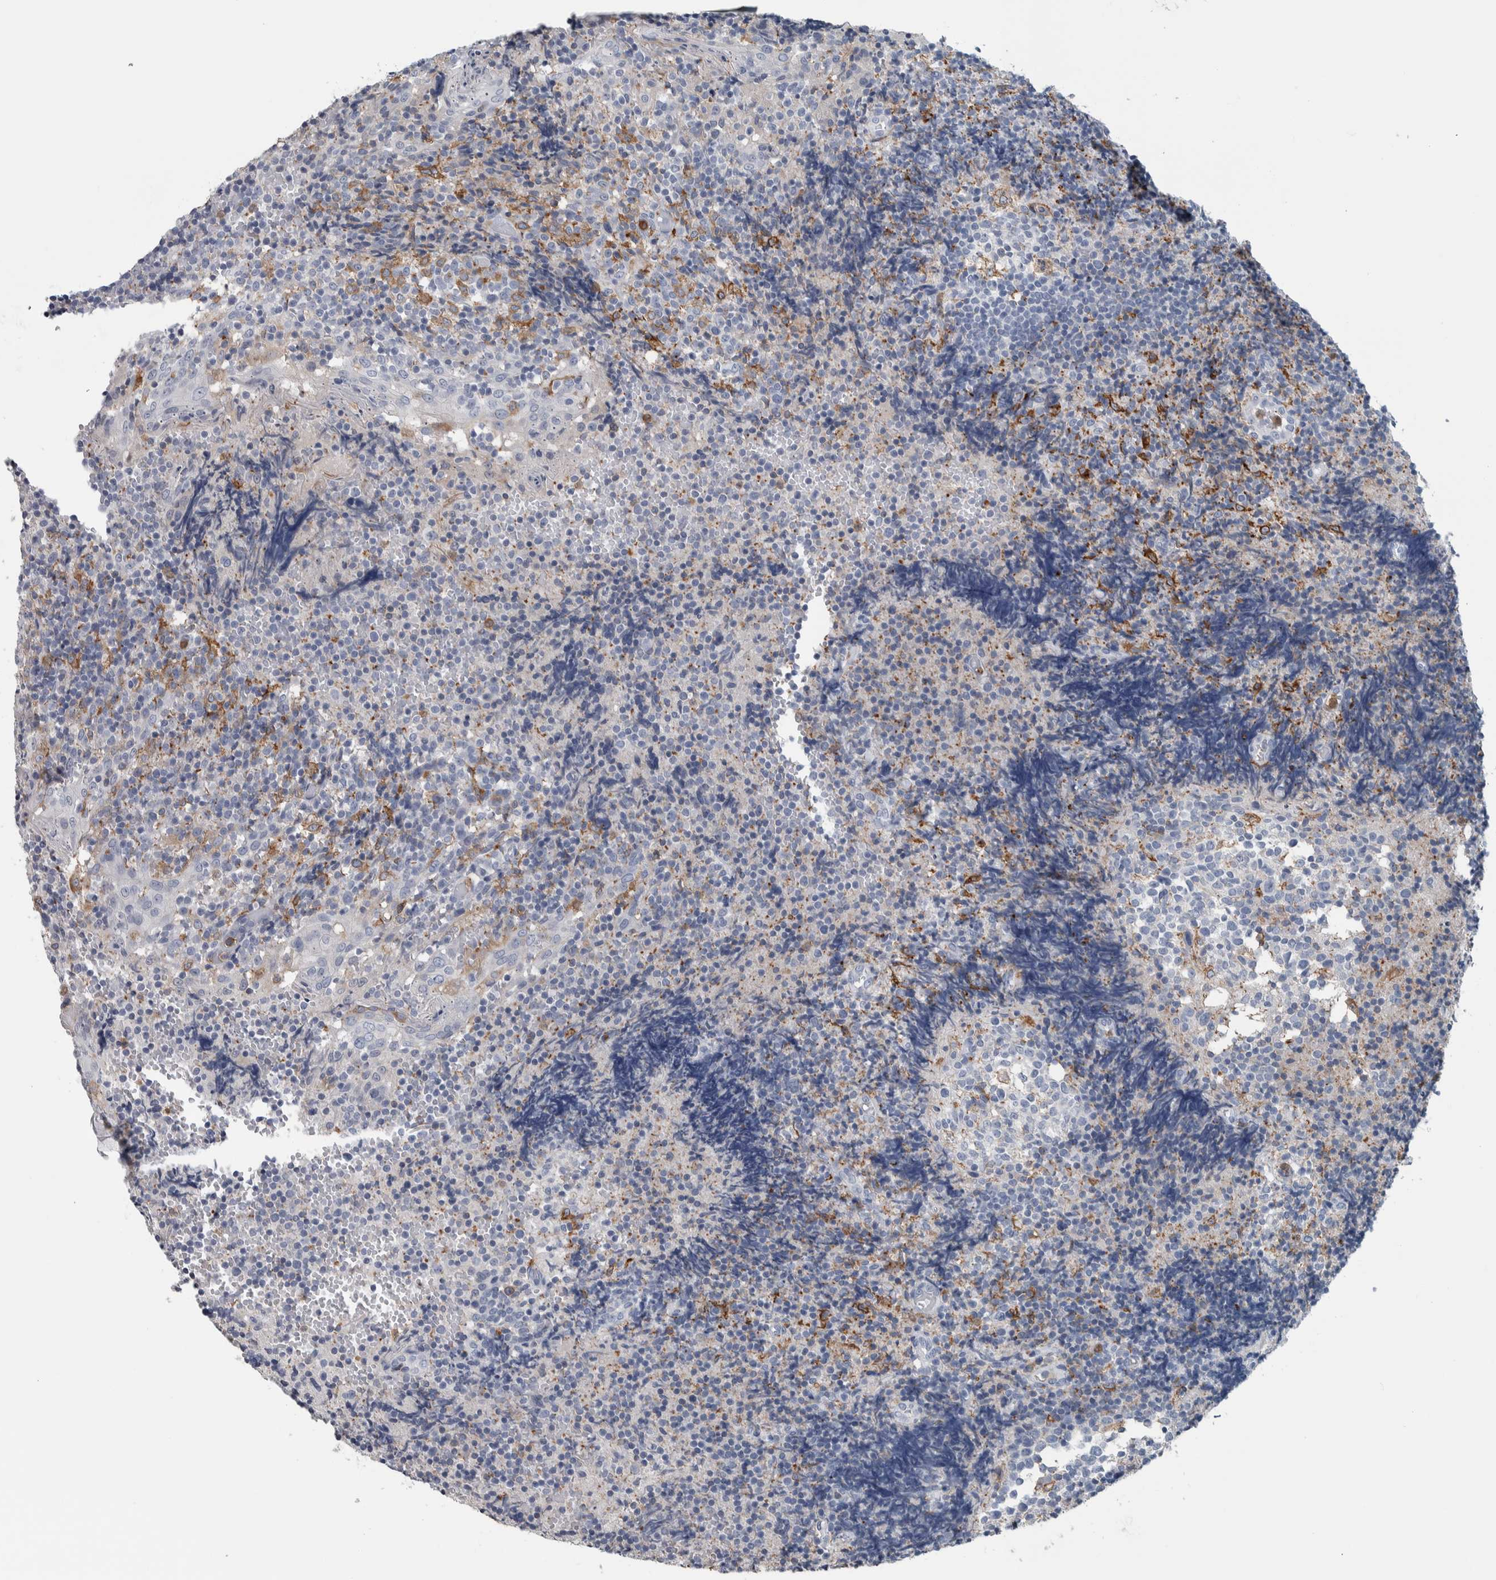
{"staining": {"intensity": "strong", "quantity": "<25%", "location": "cytoplasmic/membranous"}, "tissue": "tonsil", "cell_type": "Germinal center cells", "image_type": "normal", "snomed": [{"axis": "morphology", "description": "Normal tissue, NOS"}, {"axis": "topography", "description": "Tonsil"}], "caption": "IHC (DAB (3,3'-diaminobenzidine)) staining of normal tonsil reveals strong cytoplasmic/membranous protein staining in about <25% of germinal center cells. The protein of interest is stained brown, and the nuclei are stained in blue (DAB (3,3'-diaminobenzidine) IHC with brightfield microscopy, high magnification).", "gene": "SKAP2", "patient": {"sex": "female", "age": 19}}